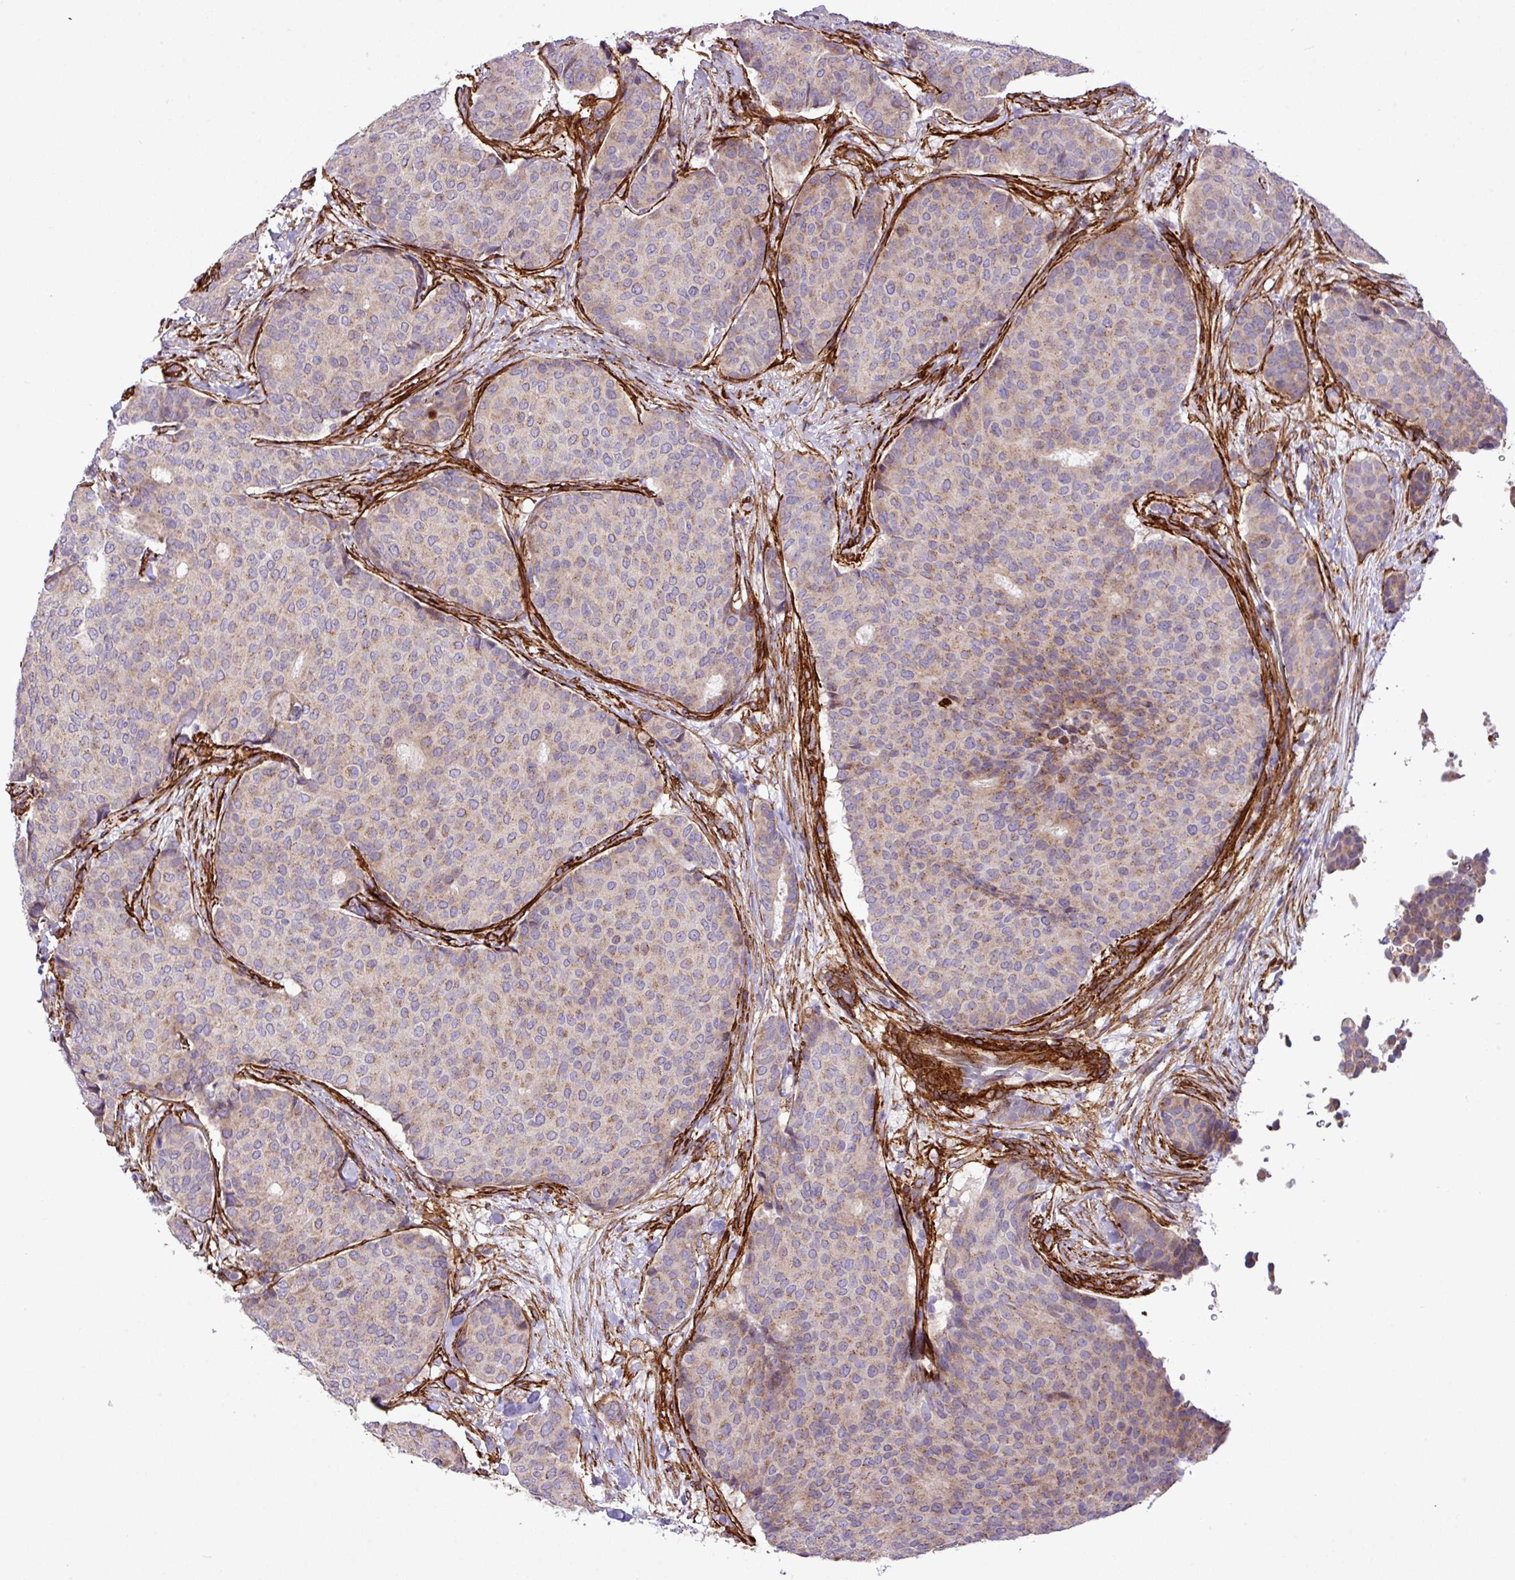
{"staining": {"intensity": "moderate", "quantity": "25%-75%", "location": "cytoplasmic/membranous"}, "tissue": "breast cancer", "cell_type": "Tumor cells", "image_type": "cancer", "snomed": [{"axis": "morphology", "description": "Duct carcinoma"}, {"axis": "topography", "description": "Breast"}], "caption": "Breast cancer (intraductal carcinoma) tissue exhibits moderate cytoplasmic/membranous expression in approximately 25%-75% of tumor cells", "gene": "FAM47E", "patient": {"sex": "female", "age": 75}}